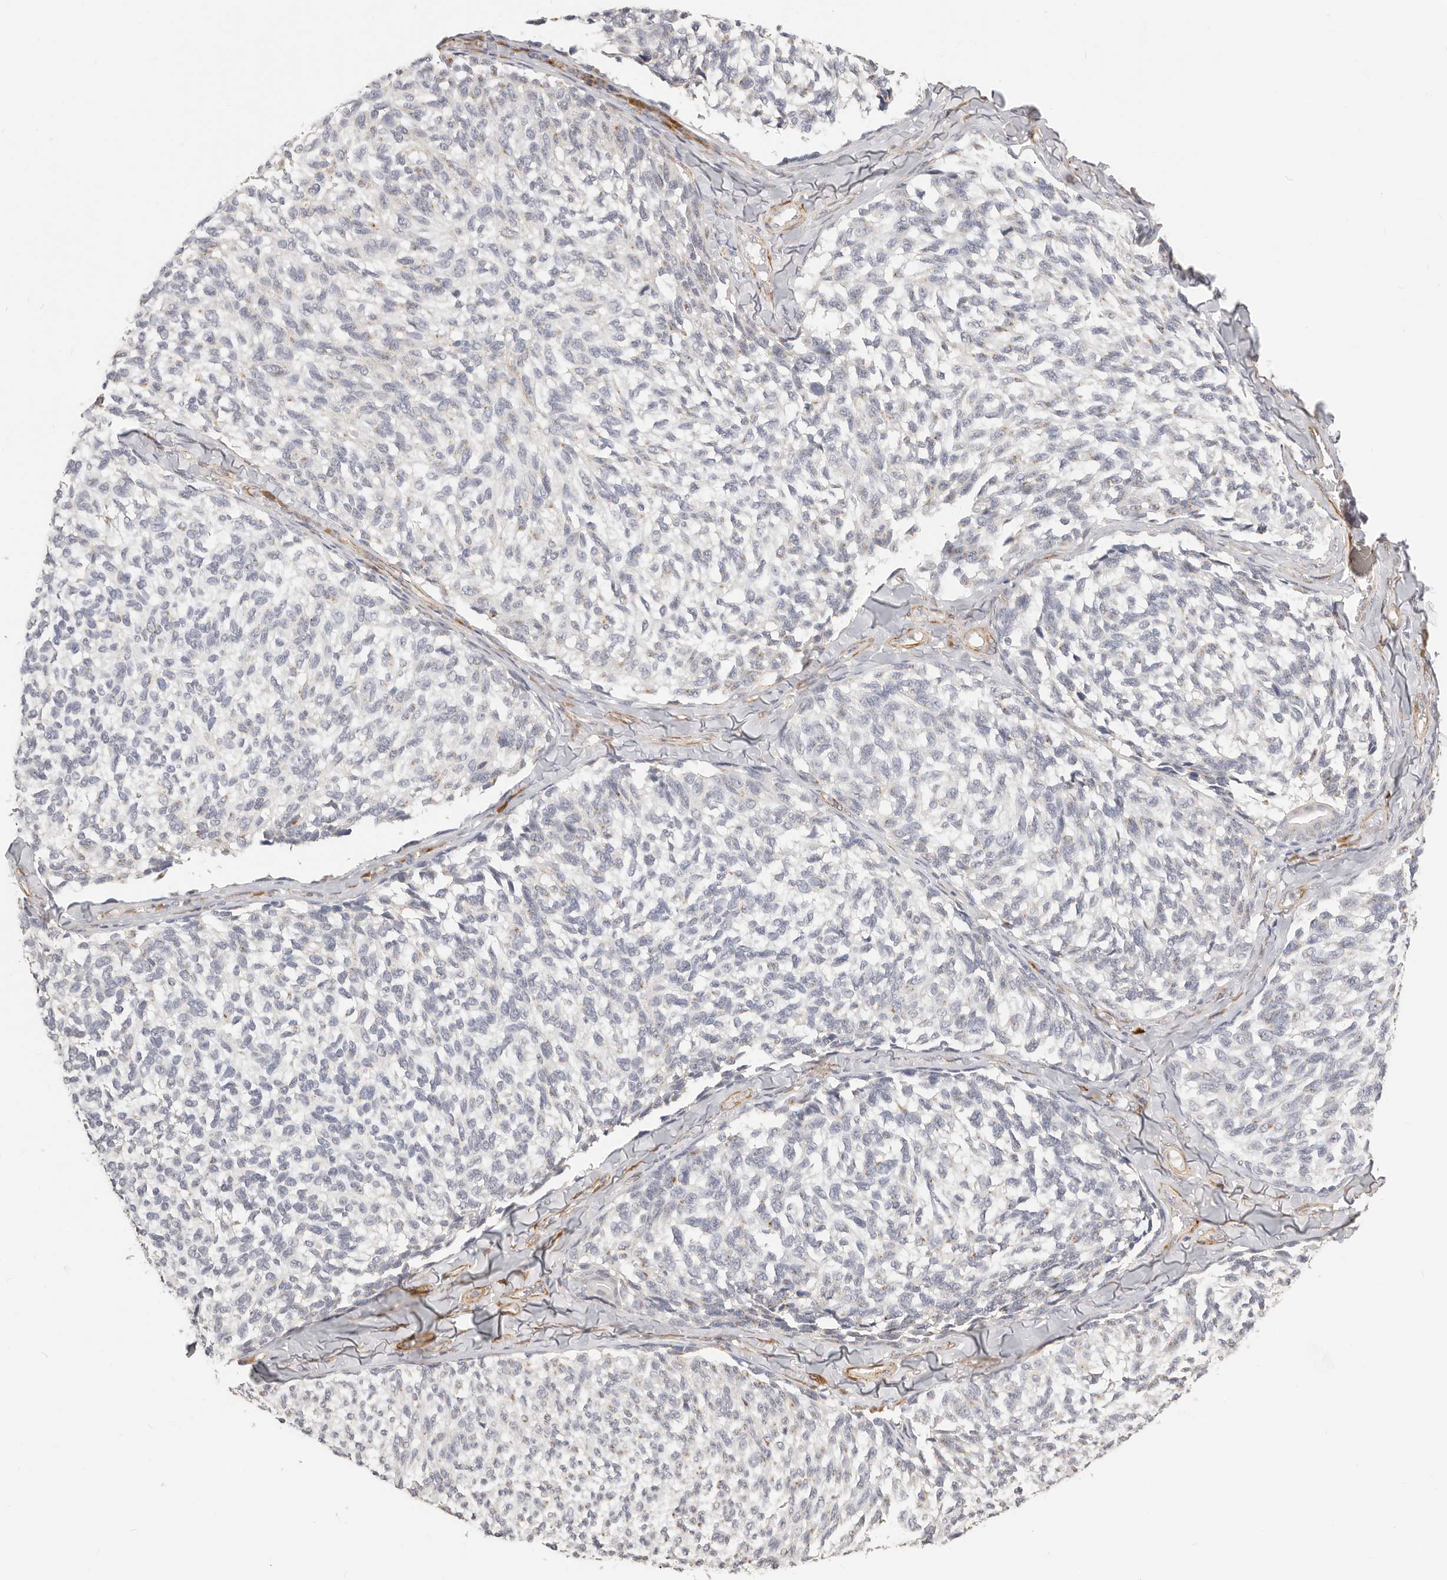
{"staining": {"intensity": "moderate", "quantity": "25%-75%", "location": "cytoplasmic/membranous"}, "tissue": "melanoma", "cell_type": "Tumor cells", "image_type": "cancer", "snomed": [{"axis": "morphology", "description": "Malignant melanoma, NOS"}, {"axis": "topography", "description": "Skin"}], "caption": "A brown stain highlights moderate cytoplasmic/membranous positivity of a protein in human malignant melanoma tumor cells. The staining was performed using DAB, with brown indicating positive protein expression. Nuclei are stained blue with hematoxylin.", "gene": "RABAC1", "patient": {"sex": "female", "age": 73}}